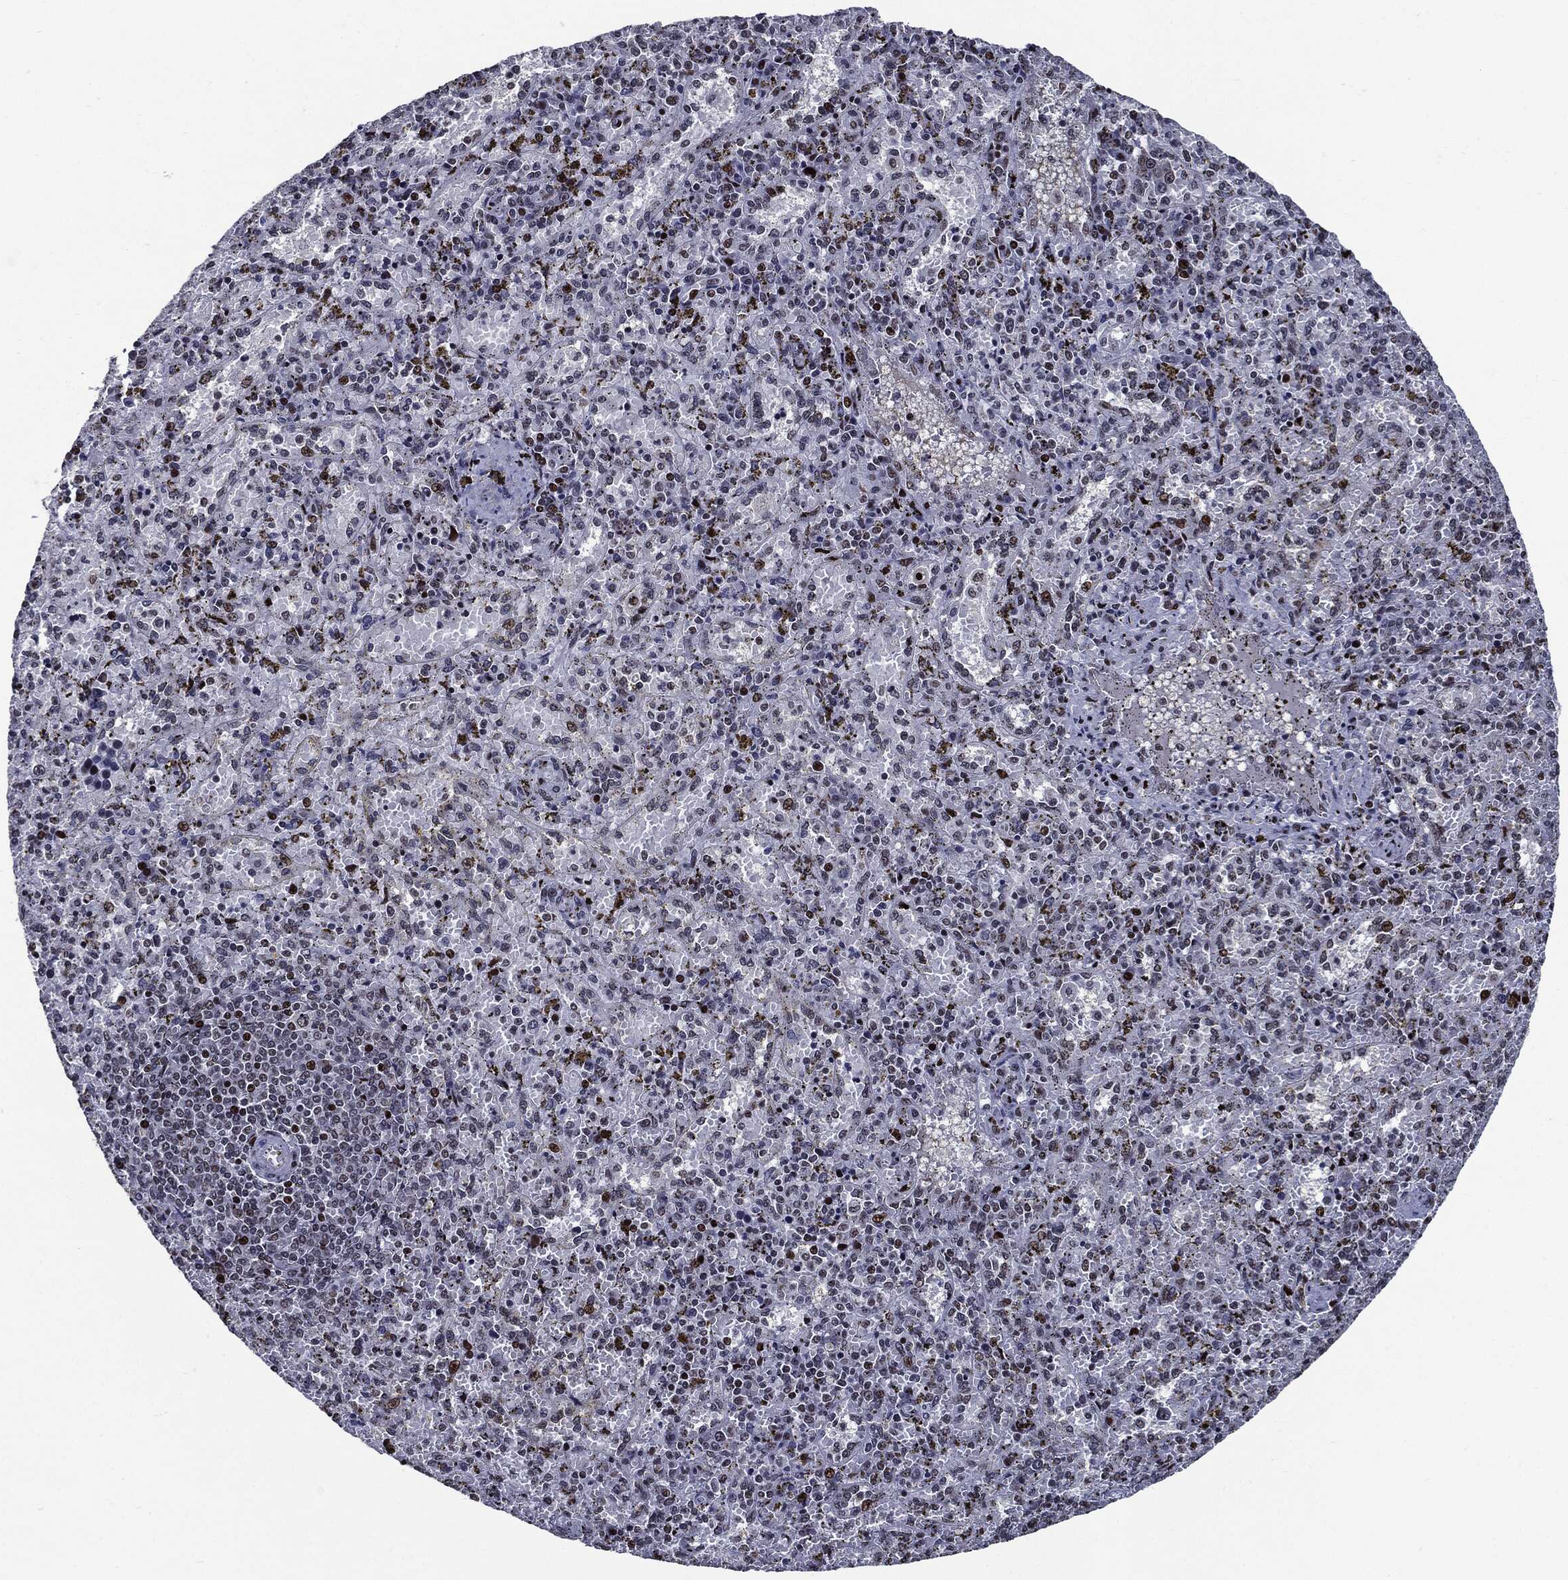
{"staining": {"intensity": "strong", "quantity": "<25%", "location": "nuclear"}, "tissue": "spleen", "cell_type": "Cells in red pulp", "image_type": "normal", "snomed": [{"axis": "morphology", "description": "Normal tissue, NOS"}, {"axis": "topography", "description": "Spleen"}], "caption": "Strong nuclear expression for a protein is identified in approximately <25% of cells in red pulp of benign spleen using IHC.", "gene": "ZFP91", "patient": {"sex": "female", "age": 50}}